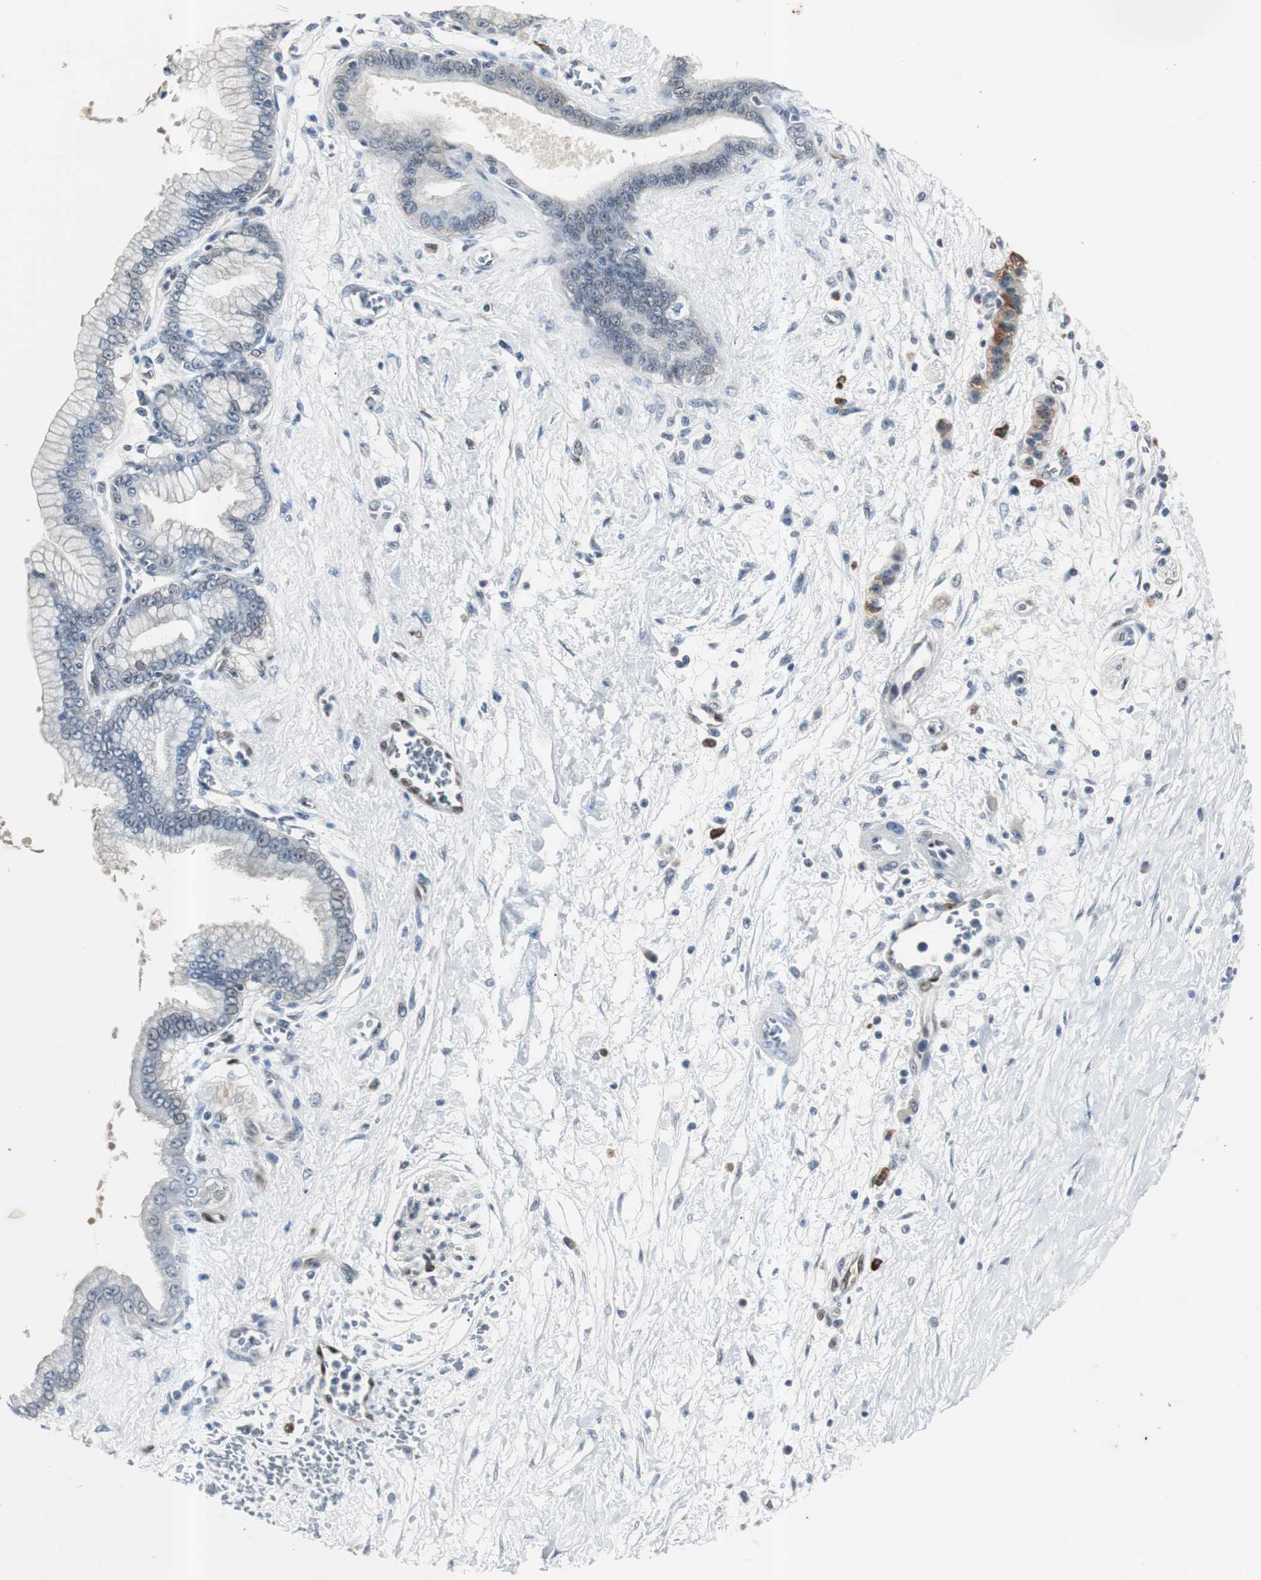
{"staining": {"intensity": "negative", "quantity": "none", "location": "none"}, "tissue": "pancreatic cancer", "cell_type": "Tumor cells", "image_type": "cancer", "snomed": [{"axis": "morphology", "description": "Adenocarcinoma, NOS"}, {"axis": "topography", "description": "Pancreas"}], "caption": "Immunohistochemical staining of pancreatic cancer (adenocarcinoma) shows no significant staining in tumor cells.", "gene": "SMAD1", "patient": {"sex": "male", "age": 59}}